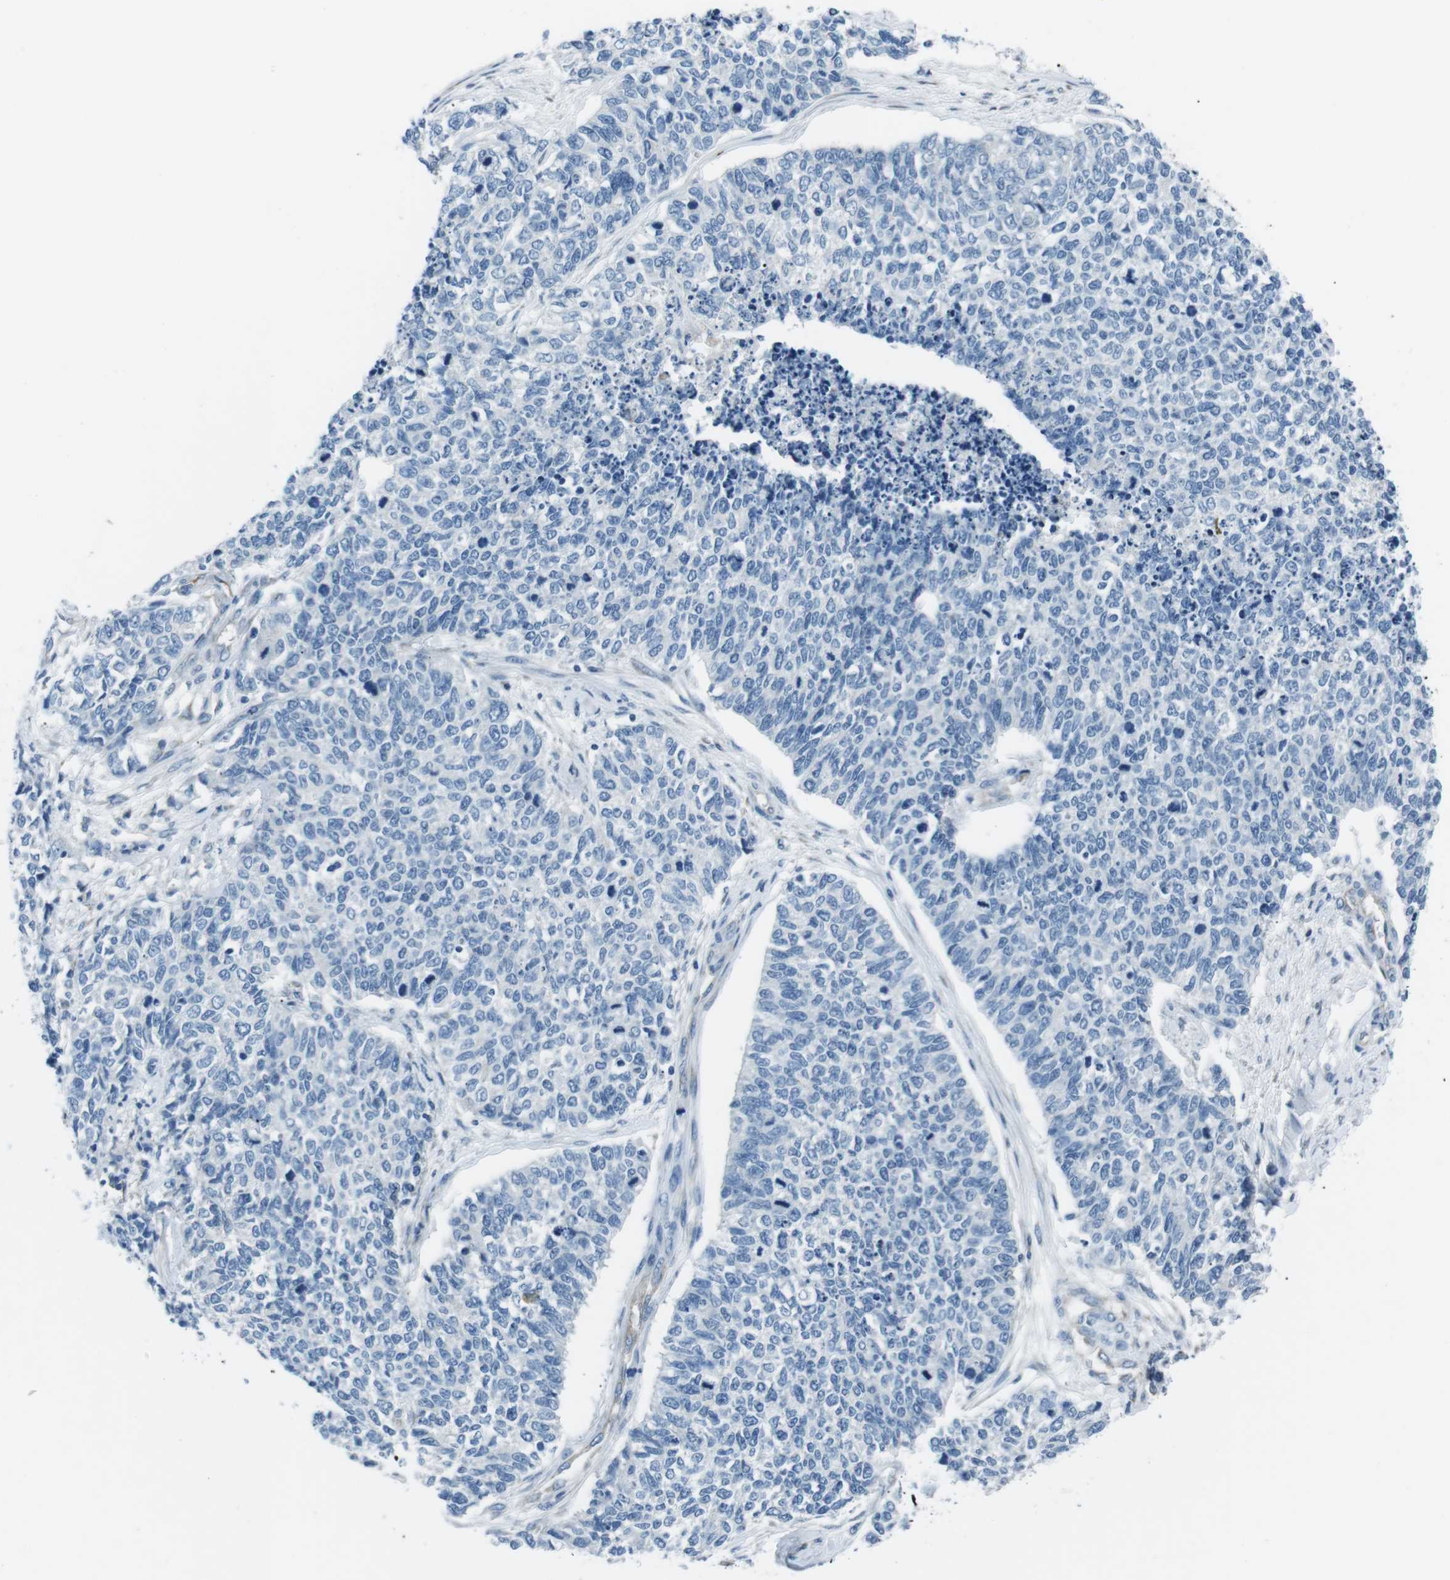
{"staining": {"intensity": "negative", "quantity": "none", "location": "none"}, "tissue": "cervical cancer", "cell_type": "Tumor cells", "image_type": "cancer", "snomed": [{"axis": "morphology", "description": "Squamous cell carcinoma, NOS"}, {"axis": "topography", "description": "Cervix"}], "caption": "Immunohistochemistry photomicrograph of neoplastic tissue: cervical cancer stained with DAB demonstrates no significant protein positivity in tumor cells.", "gene": "CSF2RA", "patient": {"sex": "female", "age": 63}}